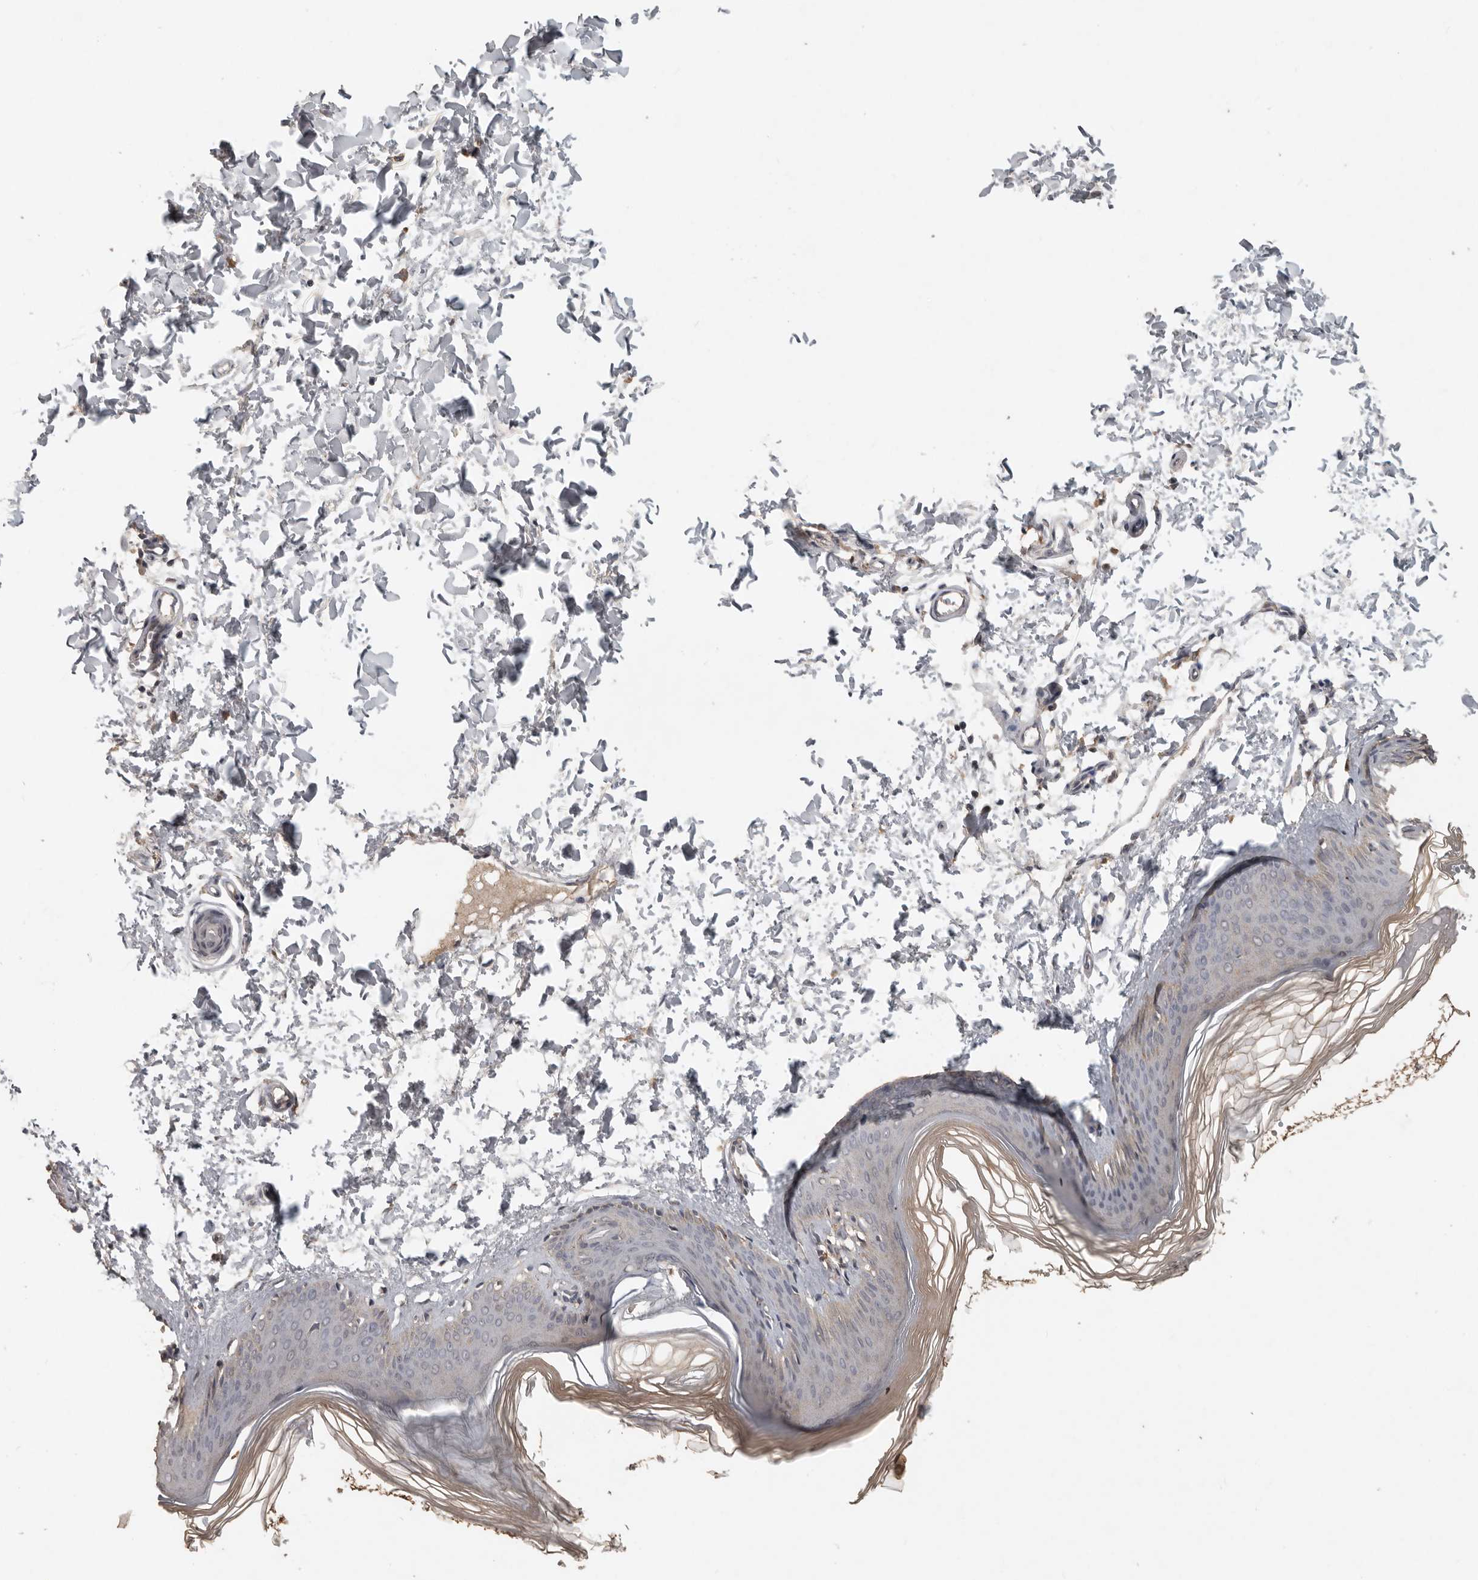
{"staining": {"intensity": "negative", "quantity": "none", "location": "none"}, "tissue": "skin", "cell_type": "Fibroblasts", "image_type": "normal", "snomed": [{"axis": "morphology", "description": "Normal tissue, NOS"}, {"axis": "topography", "description": "Skin"}], "caption": "Immunohistochemistry photomicrograph of normal human skin stained for a protein (brown), which displays no expression in fibroblasts.", "gene": "ADAMTS4", "patient": {"sex": "female", "age": 27}}